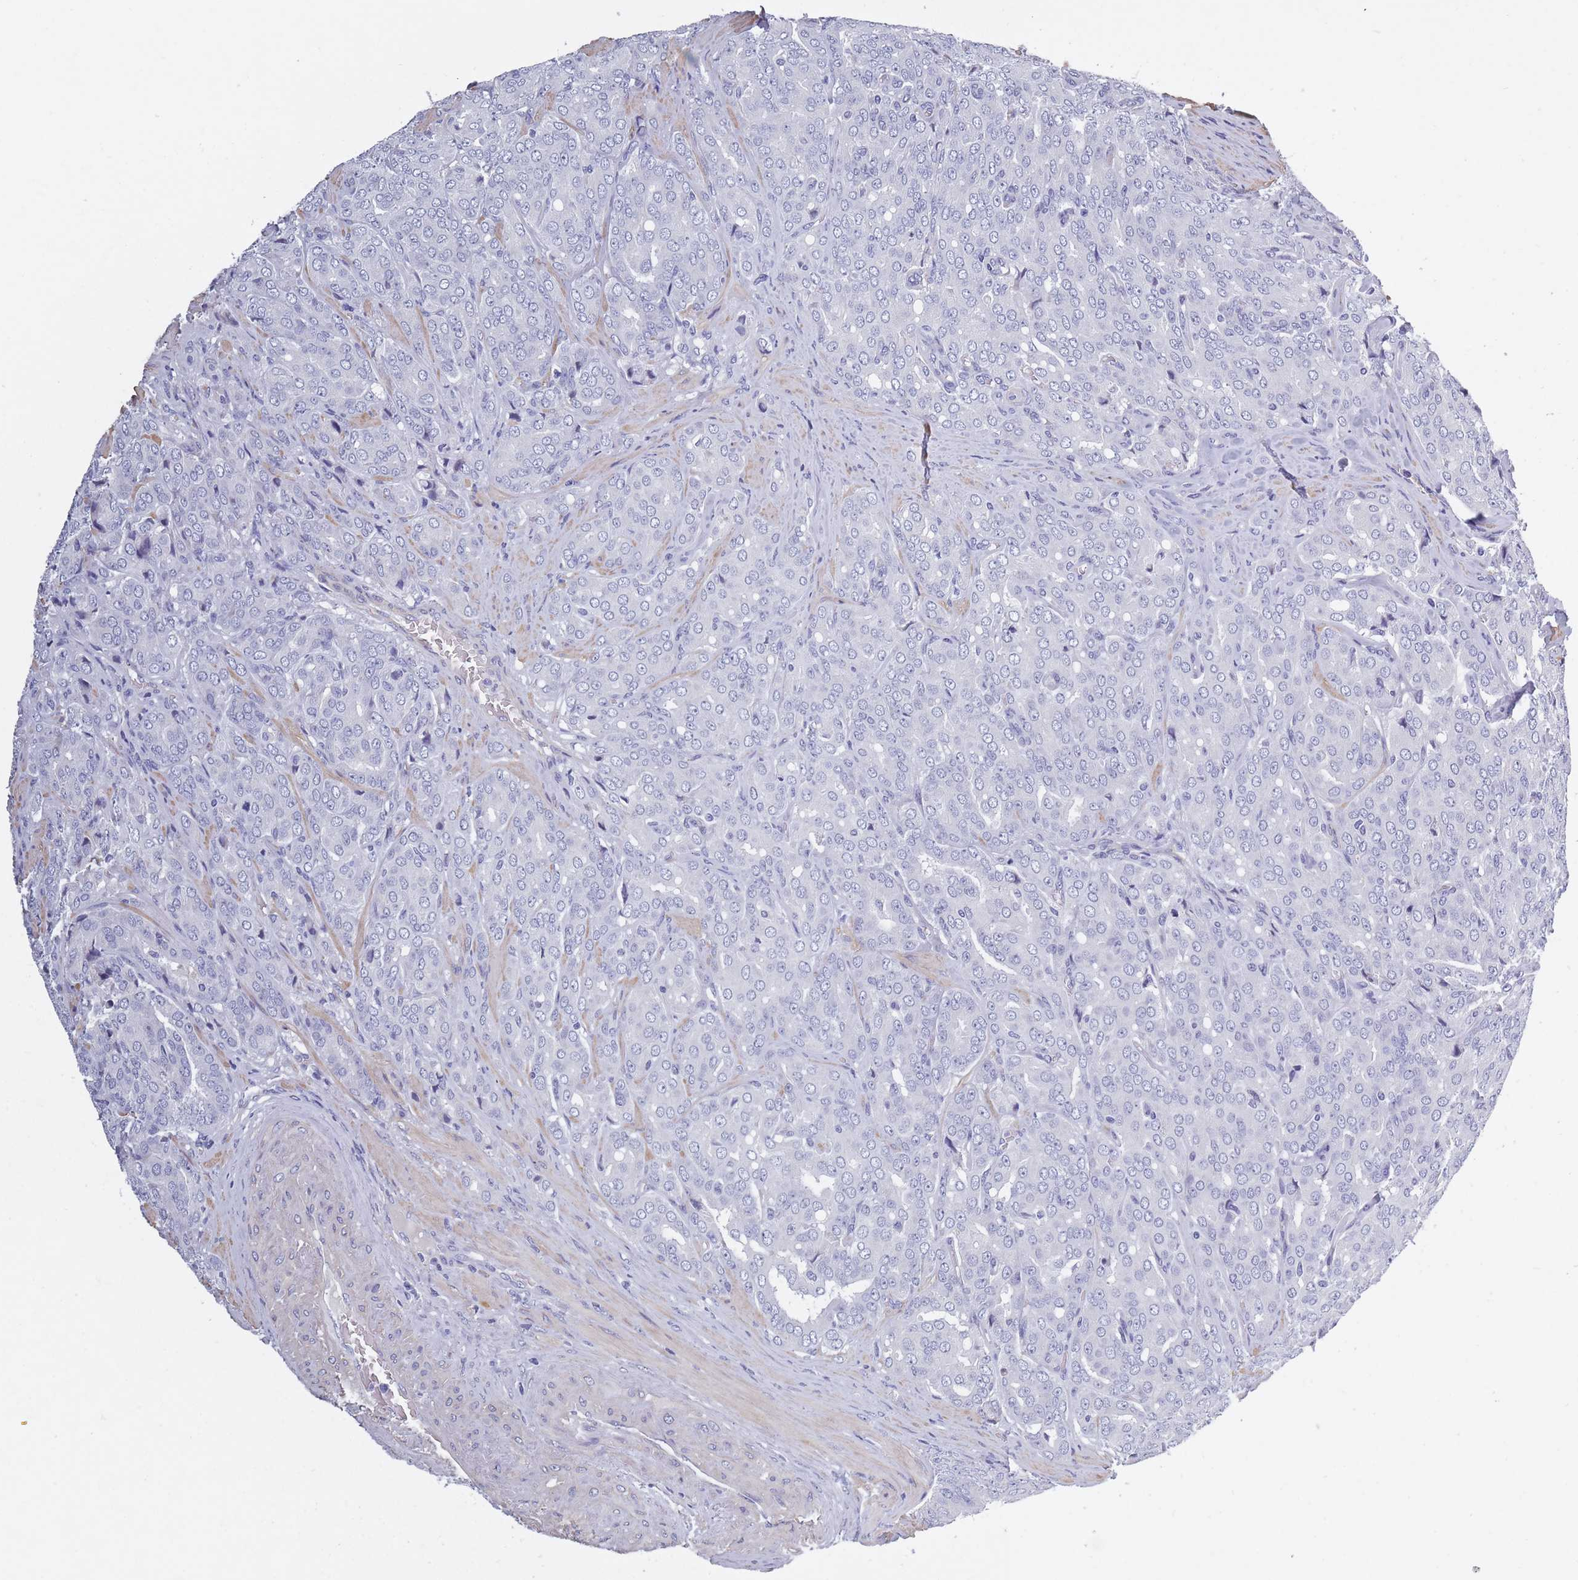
{"staining": {"intensity": "negative", "quantity": "none", "location": "none"}, "tissue": "prostate cancer", "cell_type": "Tumor cells", "image_type": "cancer", "snomed": [{"axis": "morphology", "description": "Adenocarcinoma, High grade"}, {"axis": "topography", "description": "Prostate"}], "caption": "Image shows no protein staining in tumor cells of prostate cancer (adenocarcinoma (high-grade)) tissue.", "gene": "OR4C5", "patient": {"sex": "male", "age": 68}}